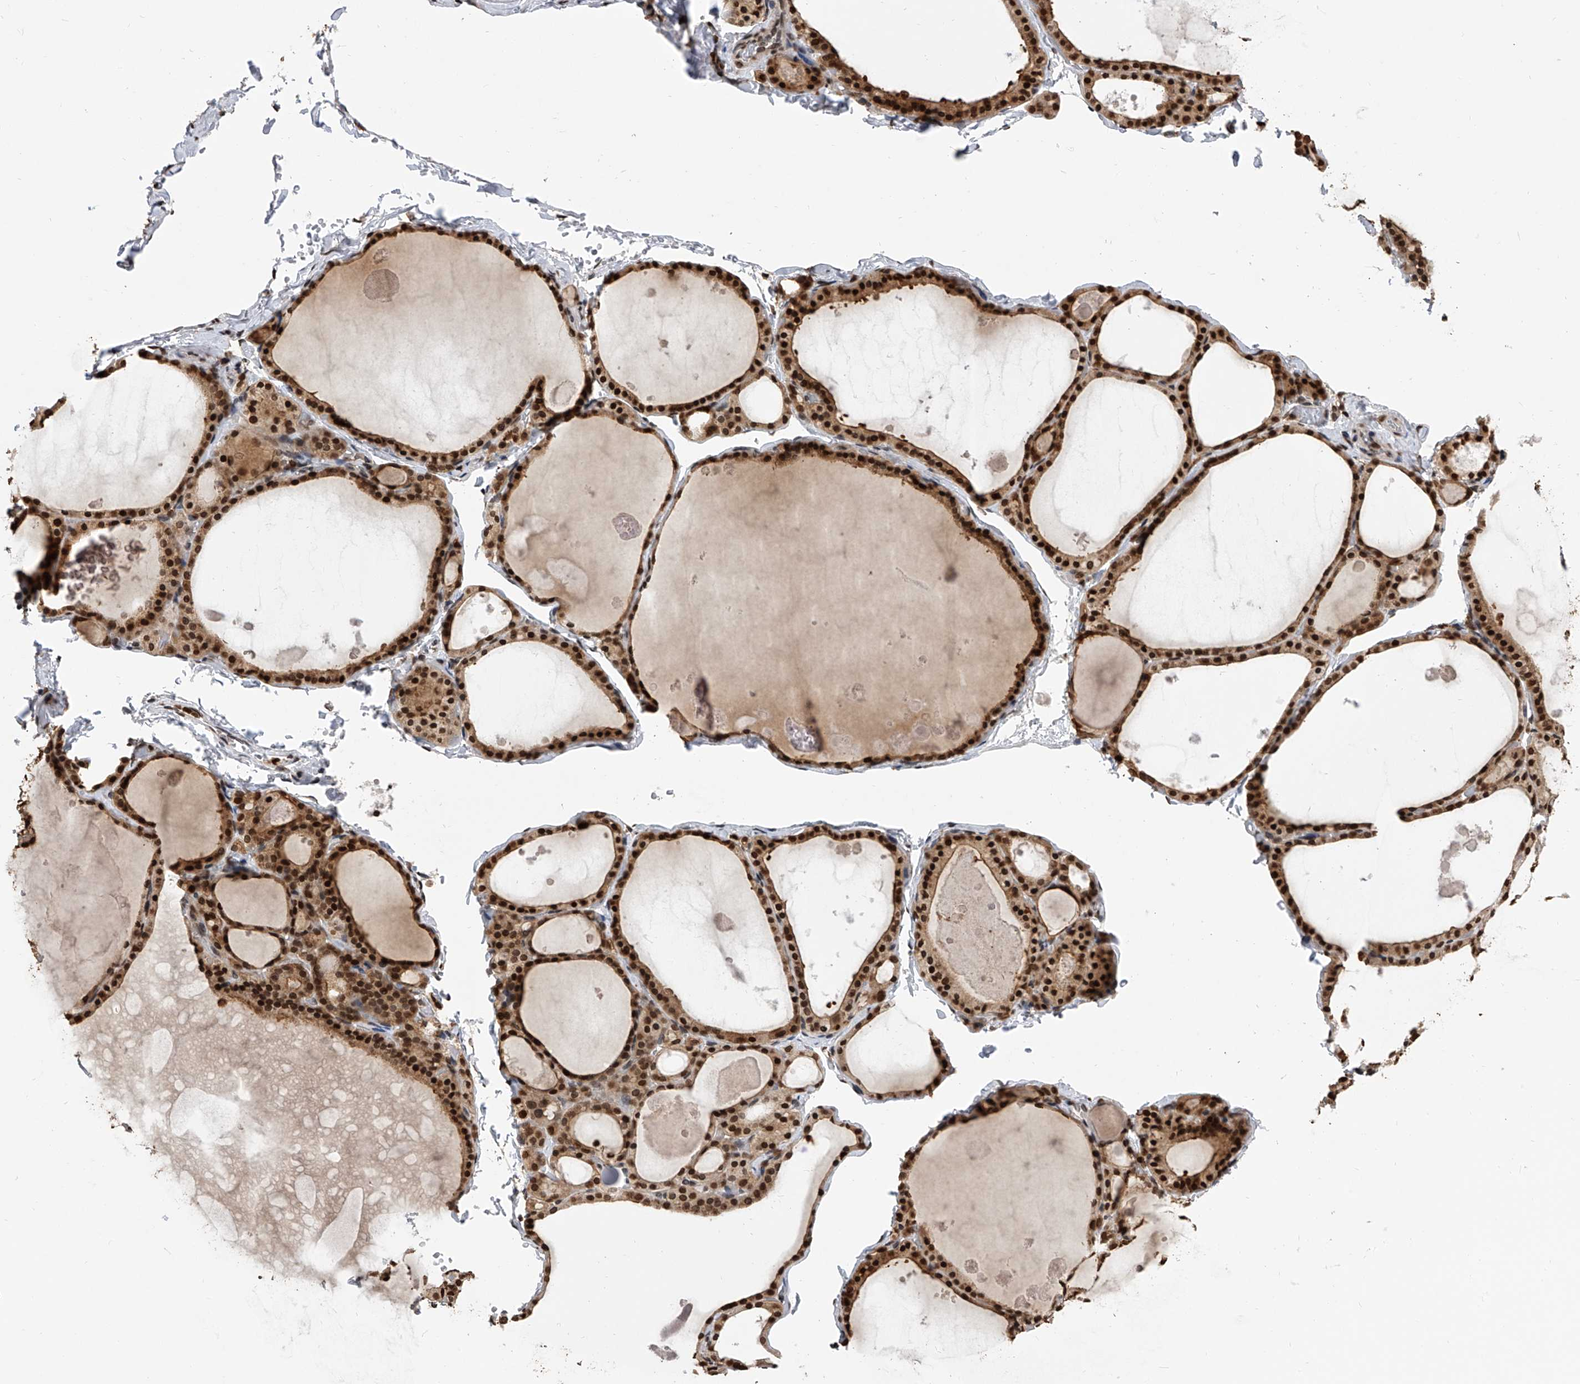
{"staining": {"intensity": "strong", "quantity": ">75%", "location": "cytoplasmic/membranous,nuclear"}, "tissue": "thyroid gland", "cell_type": "Glandular cells", "image_type": "normal", "snomed": [{"axis": "morphology", "description": "Normal tissue, NOS"}, {"axis": "topography", "description": "Thyroid gland"}], "caption": "Unremarkable thyroid gland demonstrates strong cytoplasmic/membranous,nuclear staining in approximately >75% of glandular cells, visualized by immunohistochemistry. The protein of interest is shown in brown color, while the nuclei are stained blue.", "gene": "CFAP410", "patient": {"sex": "male", "age": 56}}